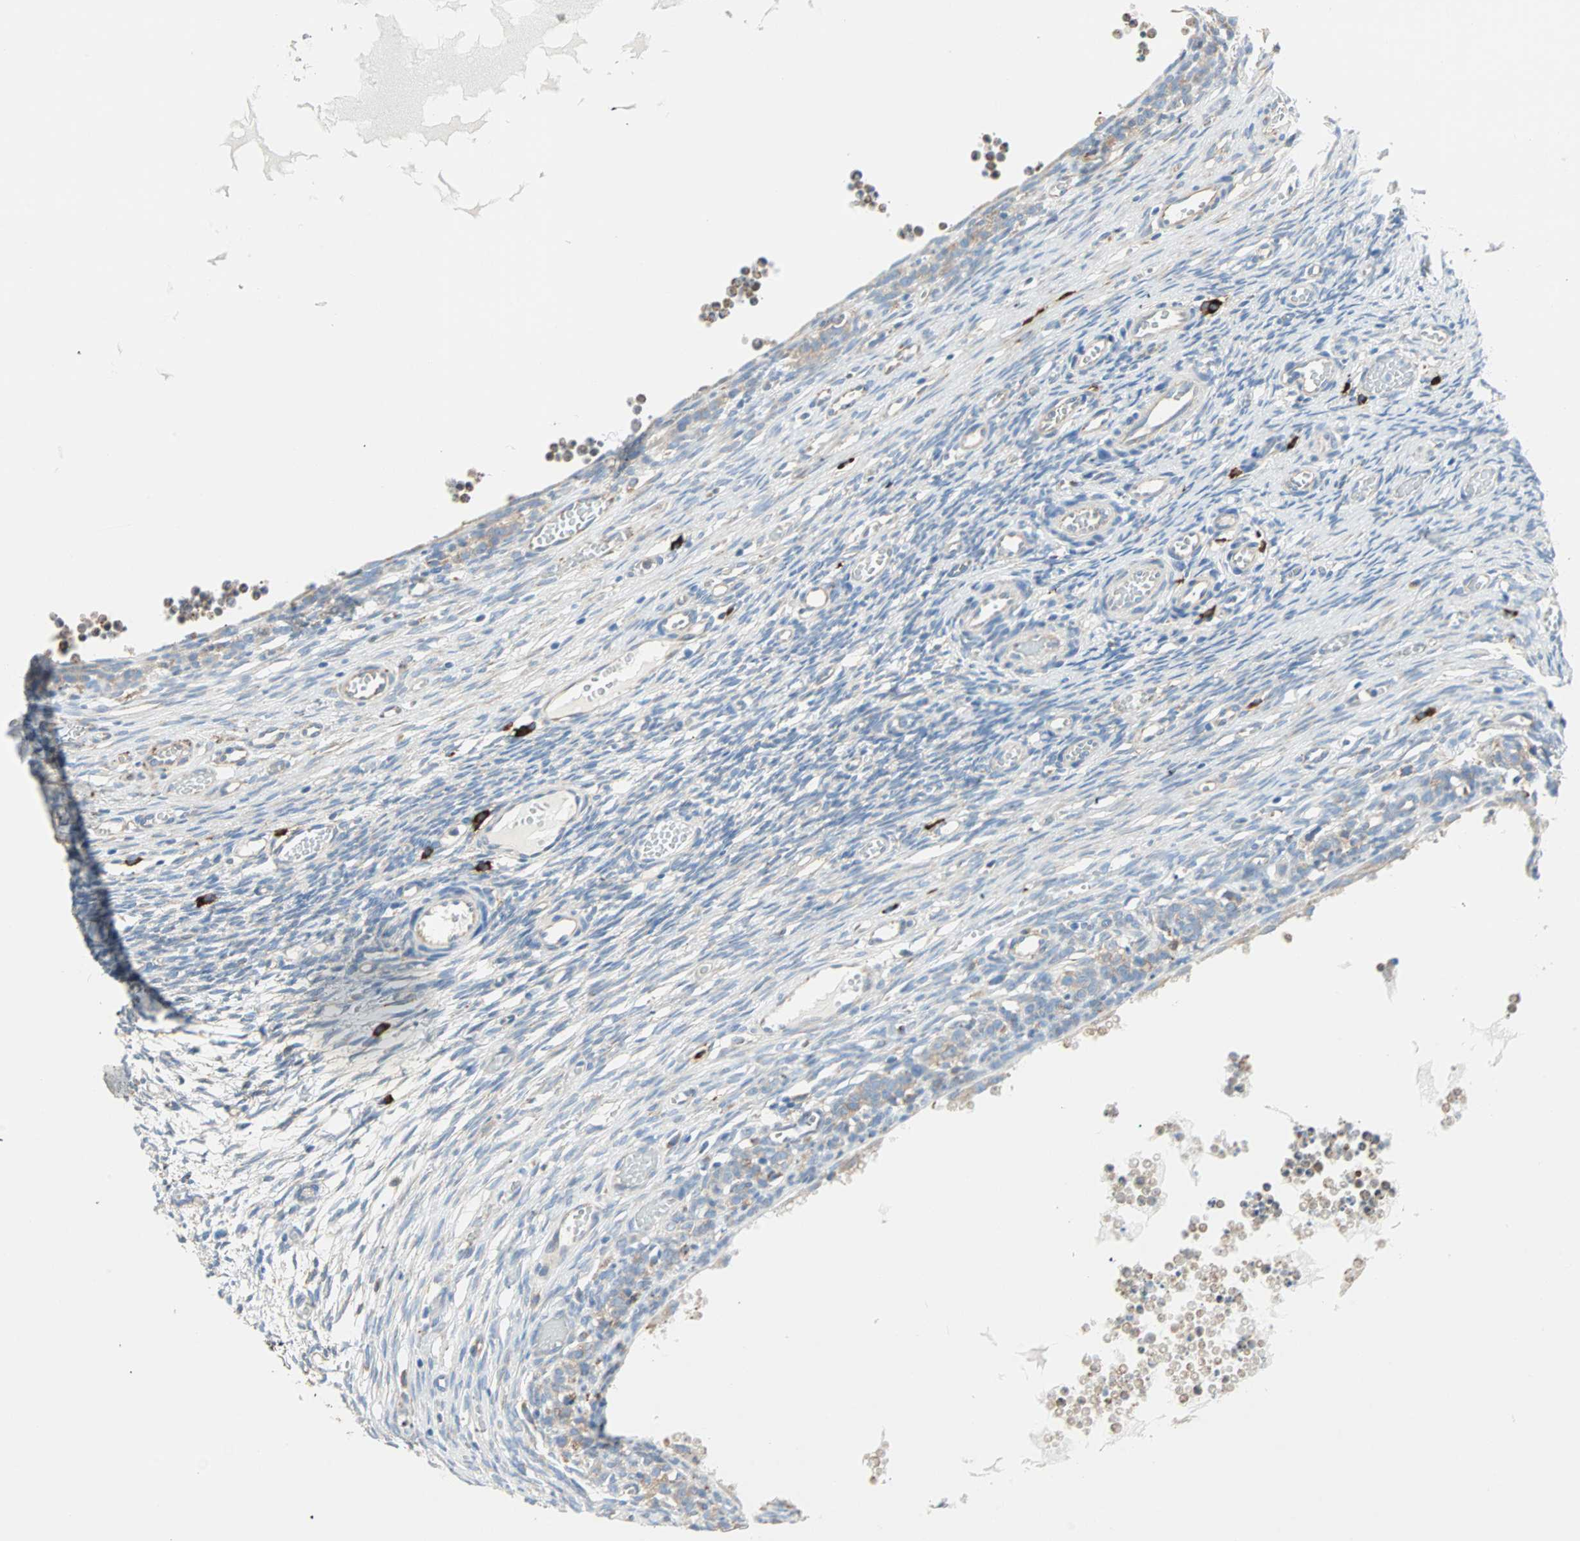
{"staining": {"intensity": "weak", "quantity": "25%-75%", "location": "cytoplasmic/membranous"}, "tissue": "ovary", "cell_type": "Ovarian stroma cells", "image_type": "normal", "snomed": [{"axis": "morphology", "description": "Normal tissue, NOS"}, {"axis": "topography", "description": "Ovary"}], "caption": "IHC of unremarkable ovary shows low levels of weak cytoplasmic/membranous expression in approximately 25%-75% of ovarian stroma cells.", "gene": "PLCXD1", "patient": {"sex": "female", "age": 35}}